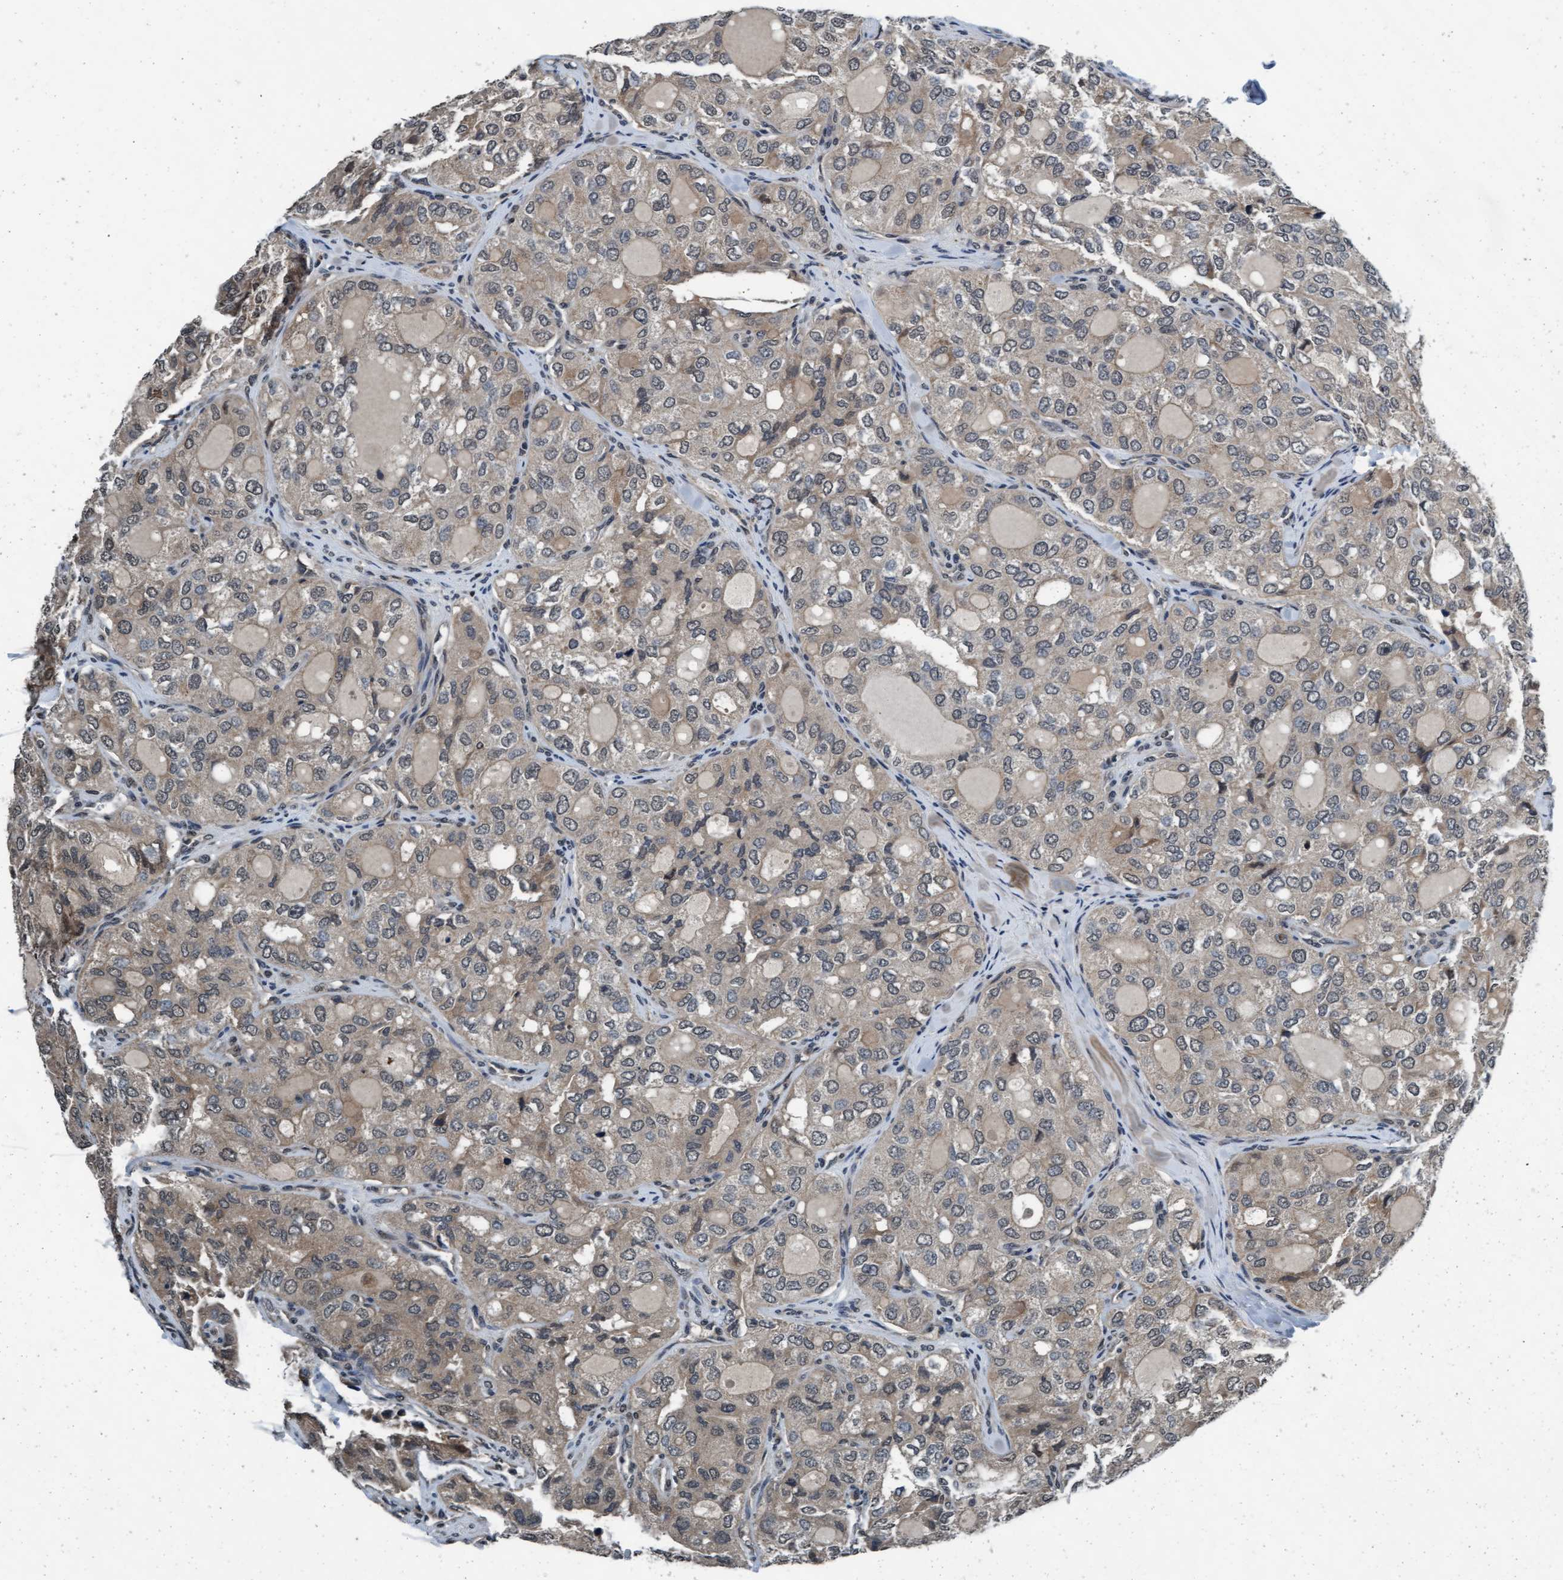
{"staining": {"intensity": "weak", "quantity": "25%-75%", "location": "cytoplasmic/membranous"}, "tissue": "thyroid cancer", "cell_type": "Tumor cells", "image_type": "cancer", "snomed": [{"axis": "morphology", "description": "Follicular adenoma carcinoma, NOS"}, {"axis": "topography", "description": "Thyroid gland"}], "caption": "High-power microscopy captured an immunohistochemistry photomicrograph of thyroid cancer, revealing weak cytoplasmic/membranous staining in approximately 25%-75% of tumor cells.", "gene": "WASF1", "patient": {"sex": "male", "age": 75}}